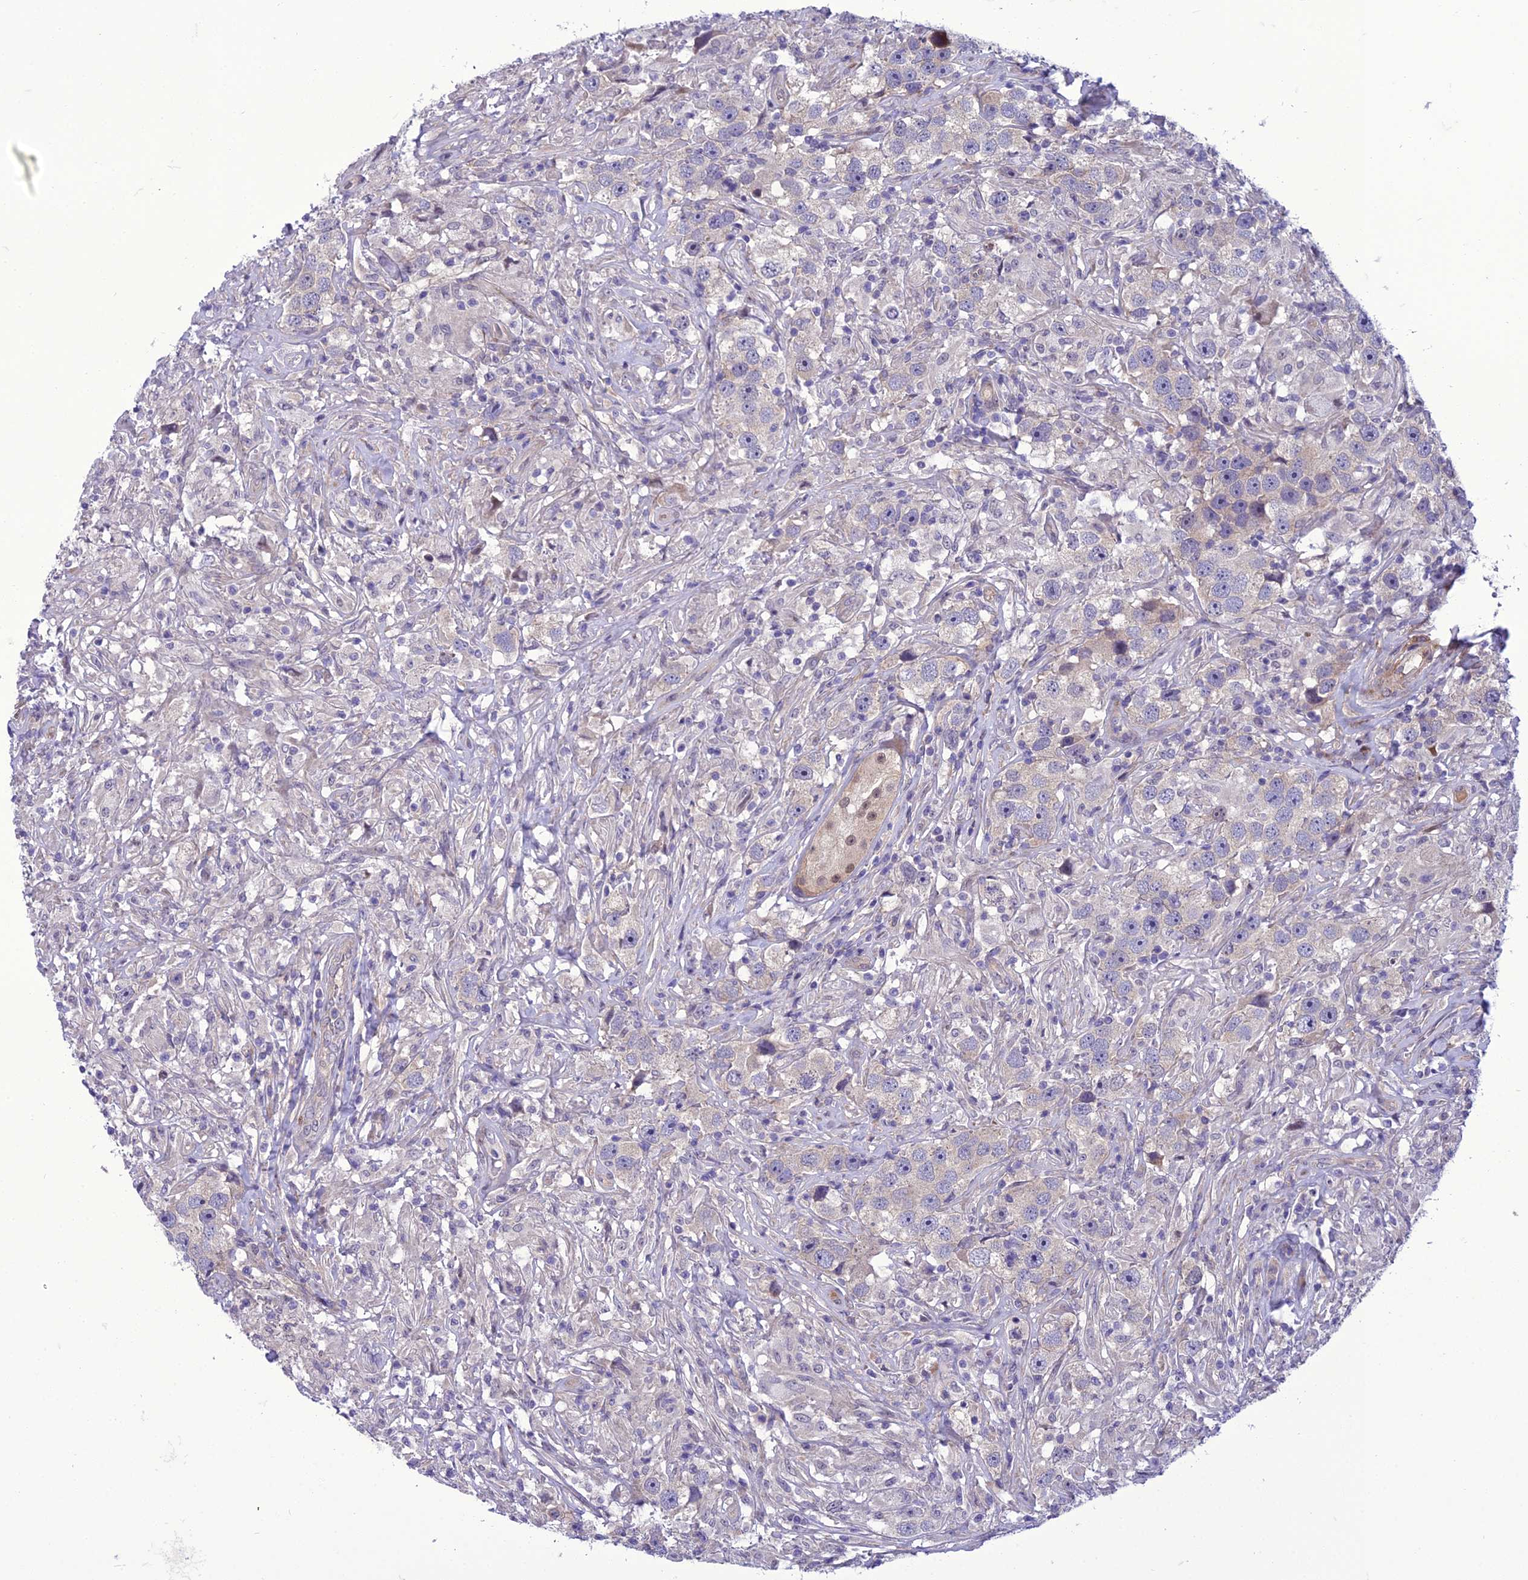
{"staining": {"intensity": "negative", "quantity": "none", "location": "none"}, "tissue": "testis cancer", "cell_type": "Tumor cells", "image_type": "cancer", "snomed": [{"axis": "morphology", "description": "Seminoma, NOS"}, {"axis": "topography", "description": "Testis"}], "caption": "This is an immunohistochemistry (IHC) image of human testis cancer (seminoma). There is no positivity in tumor cells.", "gene": "GAB4", "patient": {"sex": "male", "age": 49}}